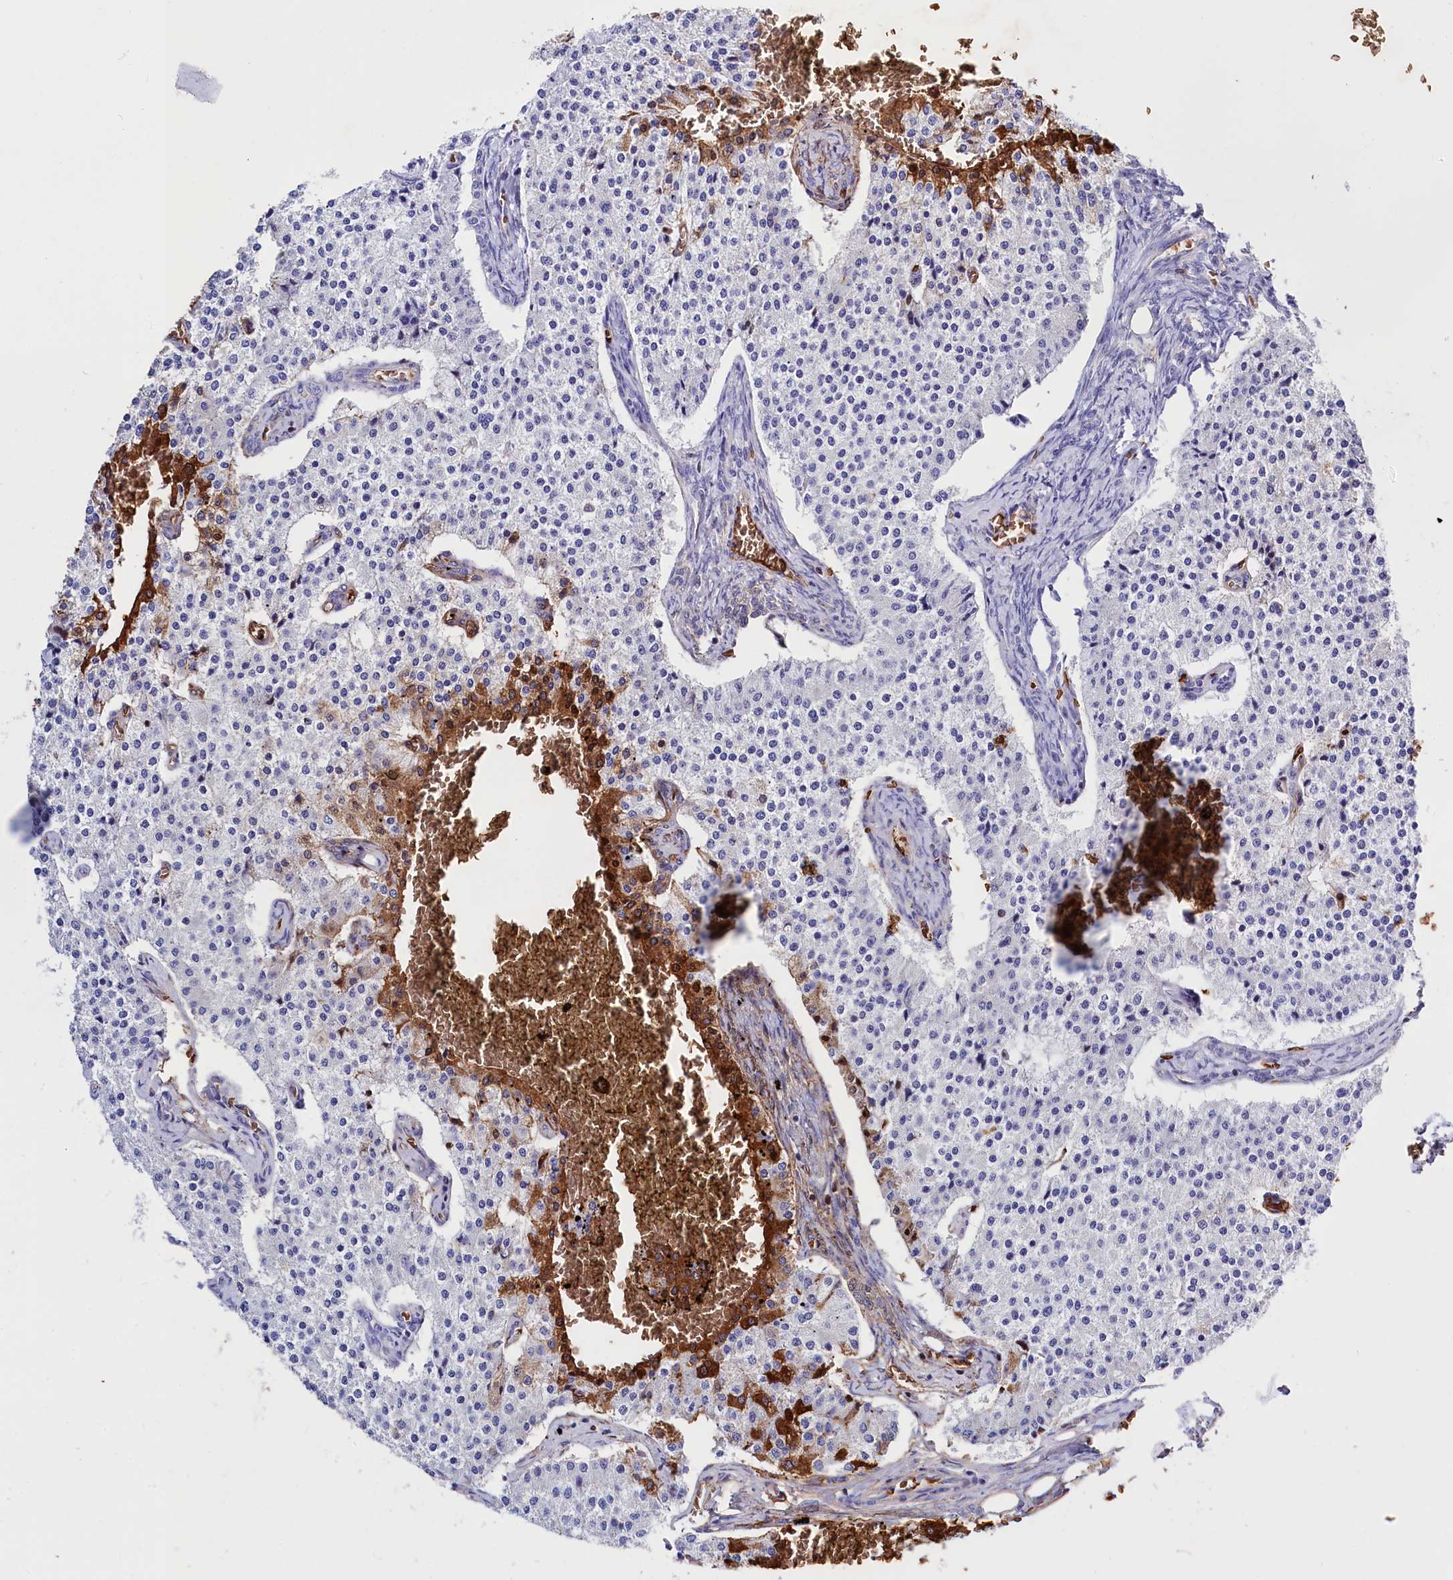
{"staining": {"intensity": "negative", "quantity": "none", "location": "none"}, "tissue": "carcinoid", "cell_type": "Tumor cells", "image_type": "cancer", "snomed": [{"axis": "morphology", "description": "Carcinoid, malignant, NOS"}, {"axis": "topography", "description": "Colon"}], "caption": "IHC micrograph of human carcinoid stained for a protein (brown), which displays no positivity in tumor cells.", "gene": "RPUSD3", "patient": {"sex": "female", "age": 52}}